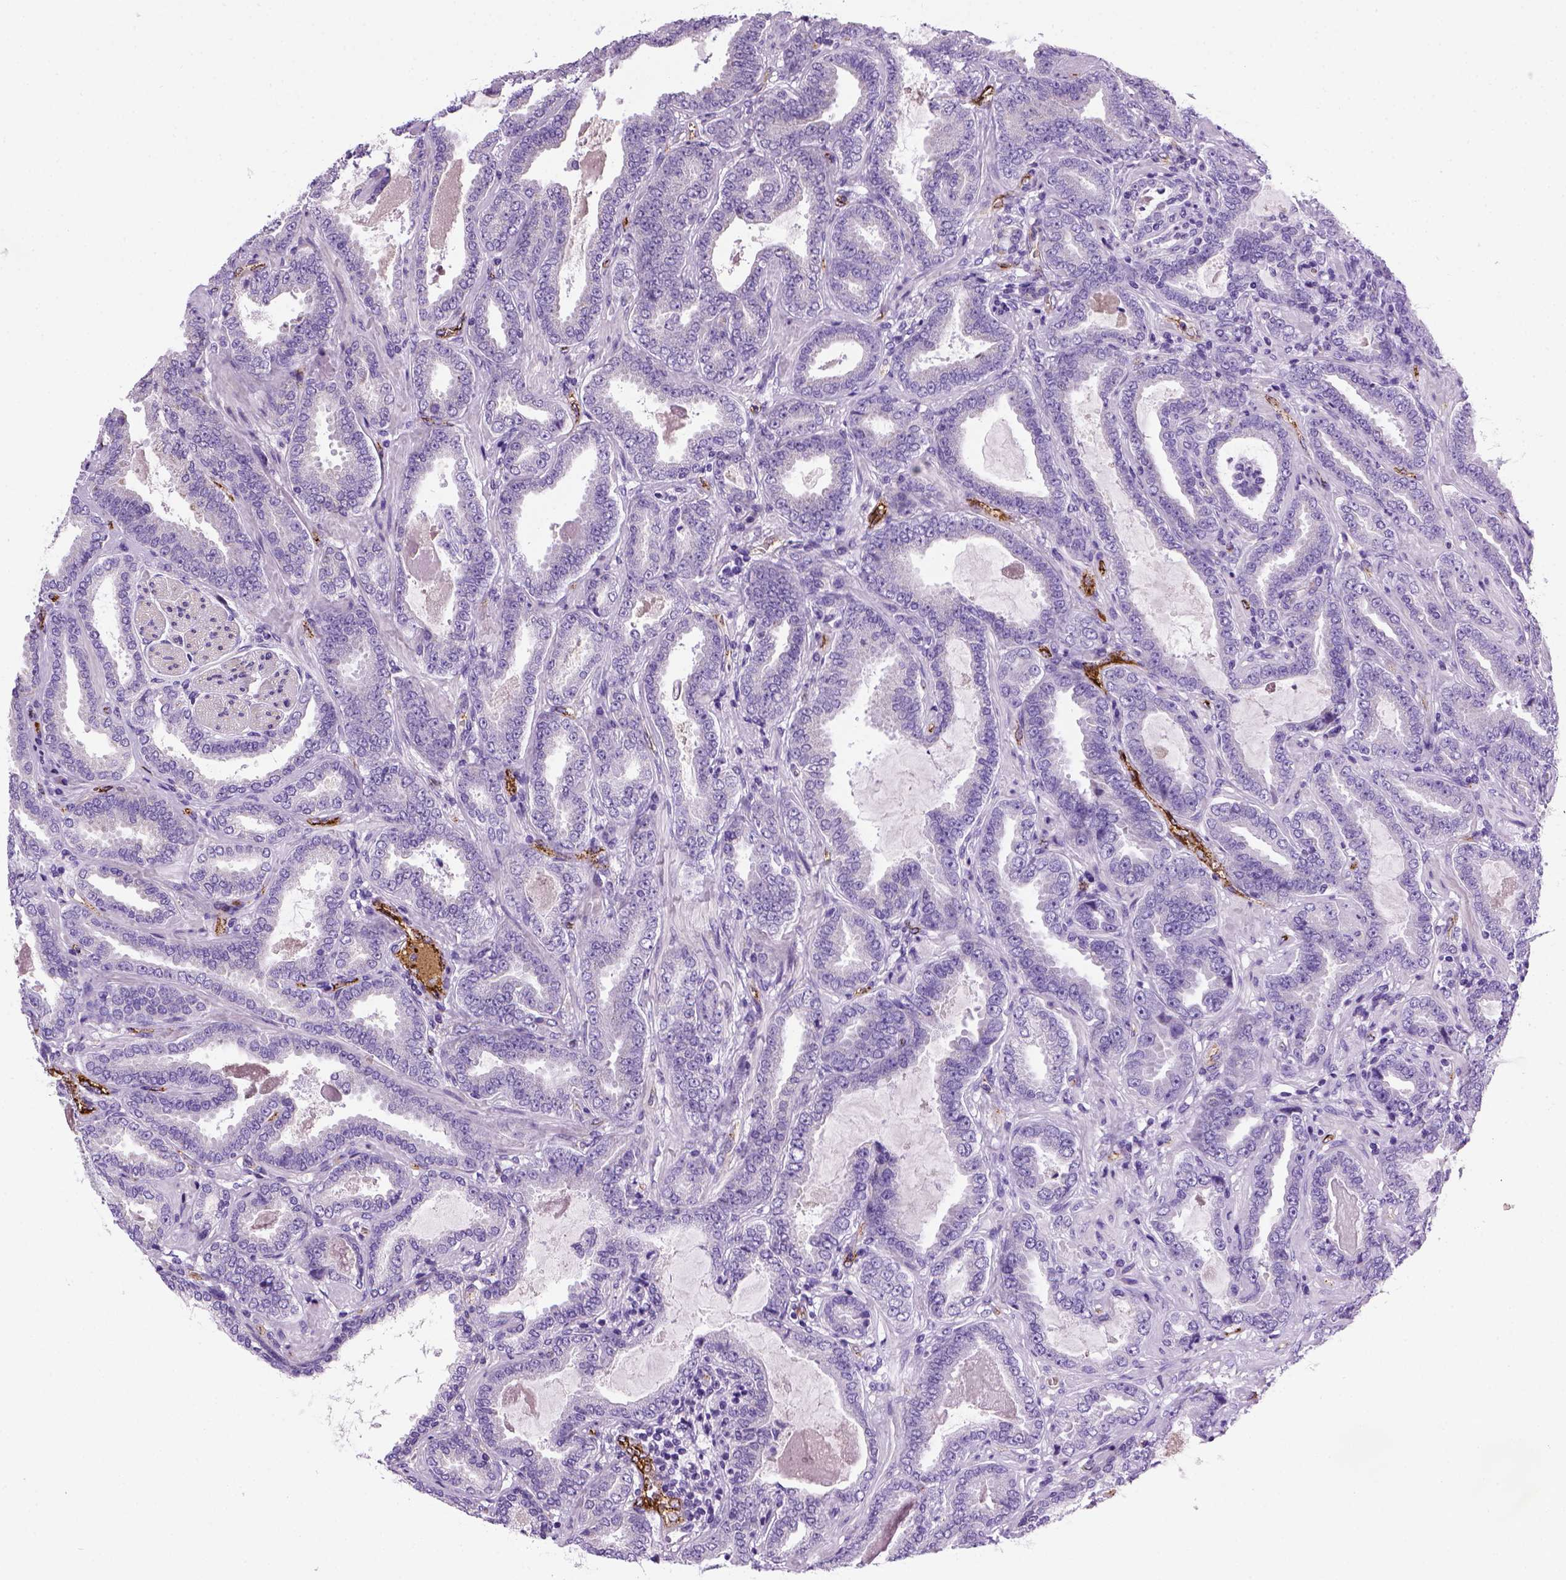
{"staining": {"intensity": "negative", "quantity": "none", "location": "none"}, "tissue": "prostate cancer", "cell_type": "Tumor cells", "image_type": "cancer", "snomed": [{"axis": "morphology", "description": "Adenocarcinoma, NOS"}, {"axis": "topography", "description": "Prostate"}], "caption": "DAB immunohistochemical staining of human prostate cancer (adenocarcinoma) demonstrates no significant positivity in tumor cells. Brightfield microscopy of immunohistochemistry (IHC) stained with DAB (brown) and hematoxylin (blue), captured at high magnification.", "gene": "VWF", "patient": {"sex": "male", "age": 64}}